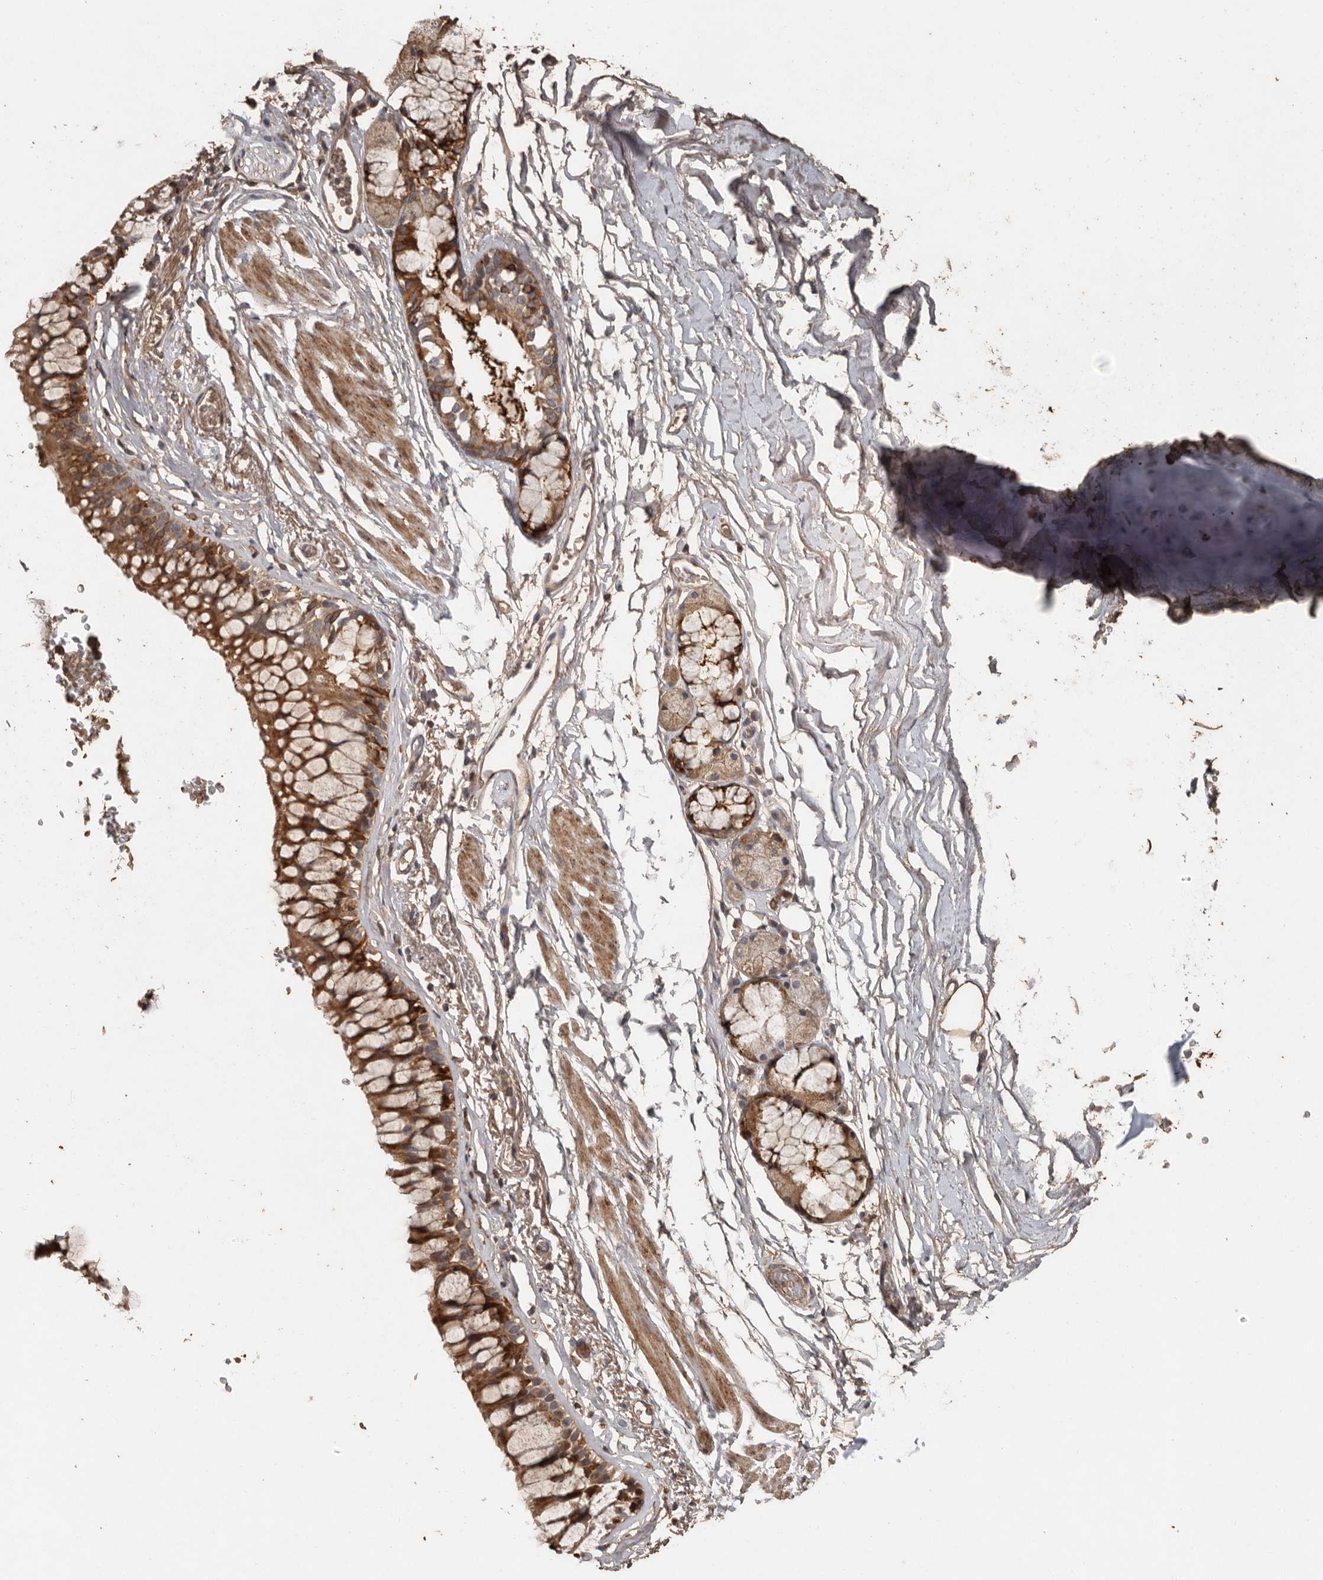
{"staining": {"intensity": "moderate", "quantity": ">75%", "location": "cytoplasmic/membranous"}, "tissue": "bronchus", "cell_type": "Respiratory epithelial cells", "image_type": "normal", "snomed": [{"axis": "morphology", "description": "Normal tissue, NOS"}, {"axis": "morphology", "description": "Inflammation, NOS"}, {"axis": "topography", "description": "Cartilage tissue"}, {"axis": "topography", "description": "Bronchus"}, {"axis": "topography", "description": "Lung"}], "caption": "Immunohistochemistry (IHC) histopathology image of normal bronchus stained for a protein (brown), which exhibits medium levels of moderate cytoplasmic/membranous positivity in about >75% of respiratory epithelial cells.", "gene": "RANBP17", "patient": {"sex": "female", "age": 64}}